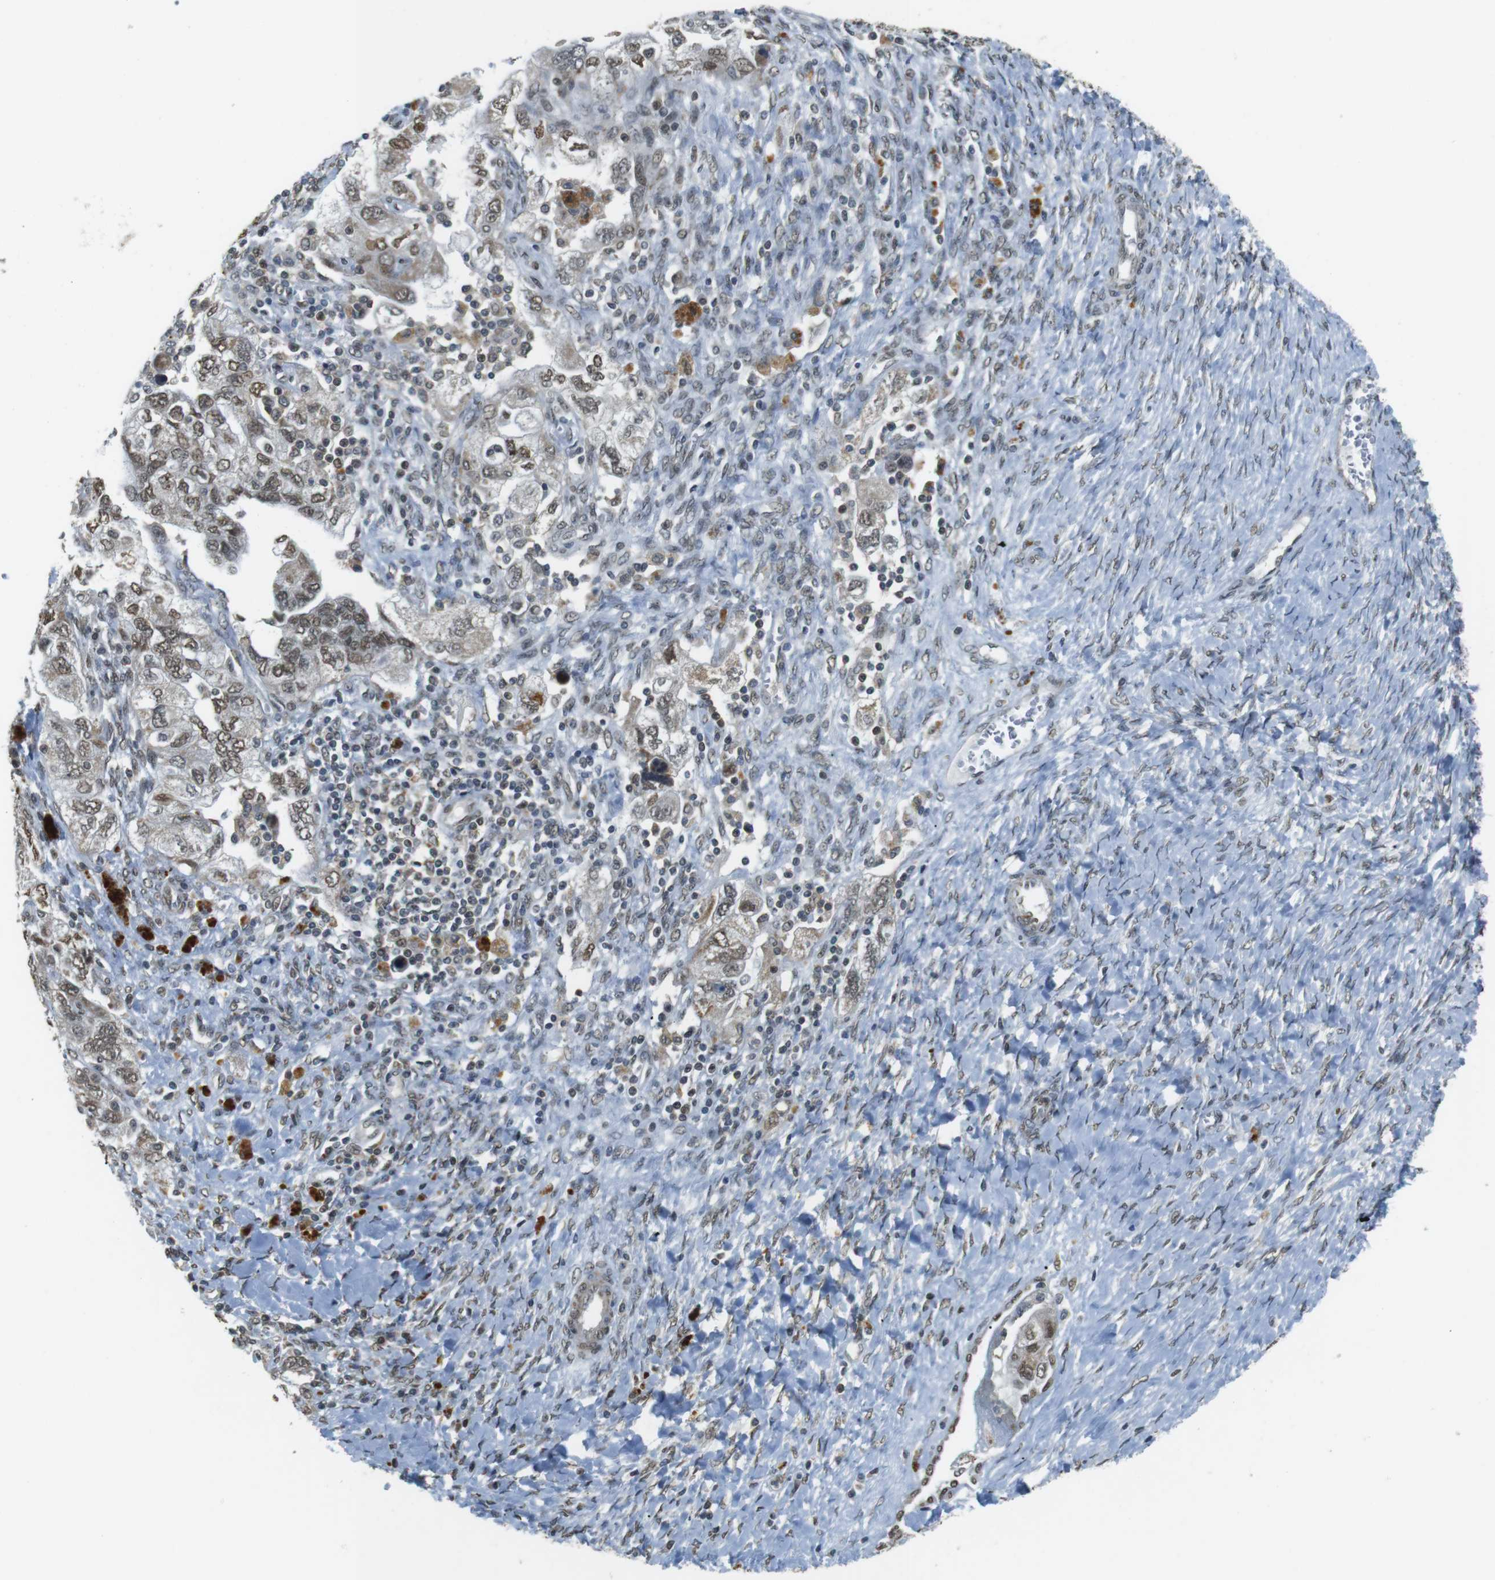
{"staining": {"intensity": "weak", "quantity": ">75%", "location": "cytoplasmic/membranous,nuclear"}, "tissue": "ovarian cancer", "cell_type": "Tumor cells", "image_type": "cancer", "snomed": [{"axis": "morphology", "description": "Carcinoma, NOS"}, {"axis": "morphology", "description": "Cystadenocarcinoma, serous, NOS"}, {"axis": "topography", "description": "Ovary"}], "caption": "Protein expression analysis of human serous cystadenocarcinoma (ovarian) reveals weak cytoplasmic/membranous and nuclear expression in about >75% of tumor cells. (brown staining indicates protein expression, while blue staining denotes nuclei).", "gene": "USP7", "patient": {"sex": "female", "age": 69}}